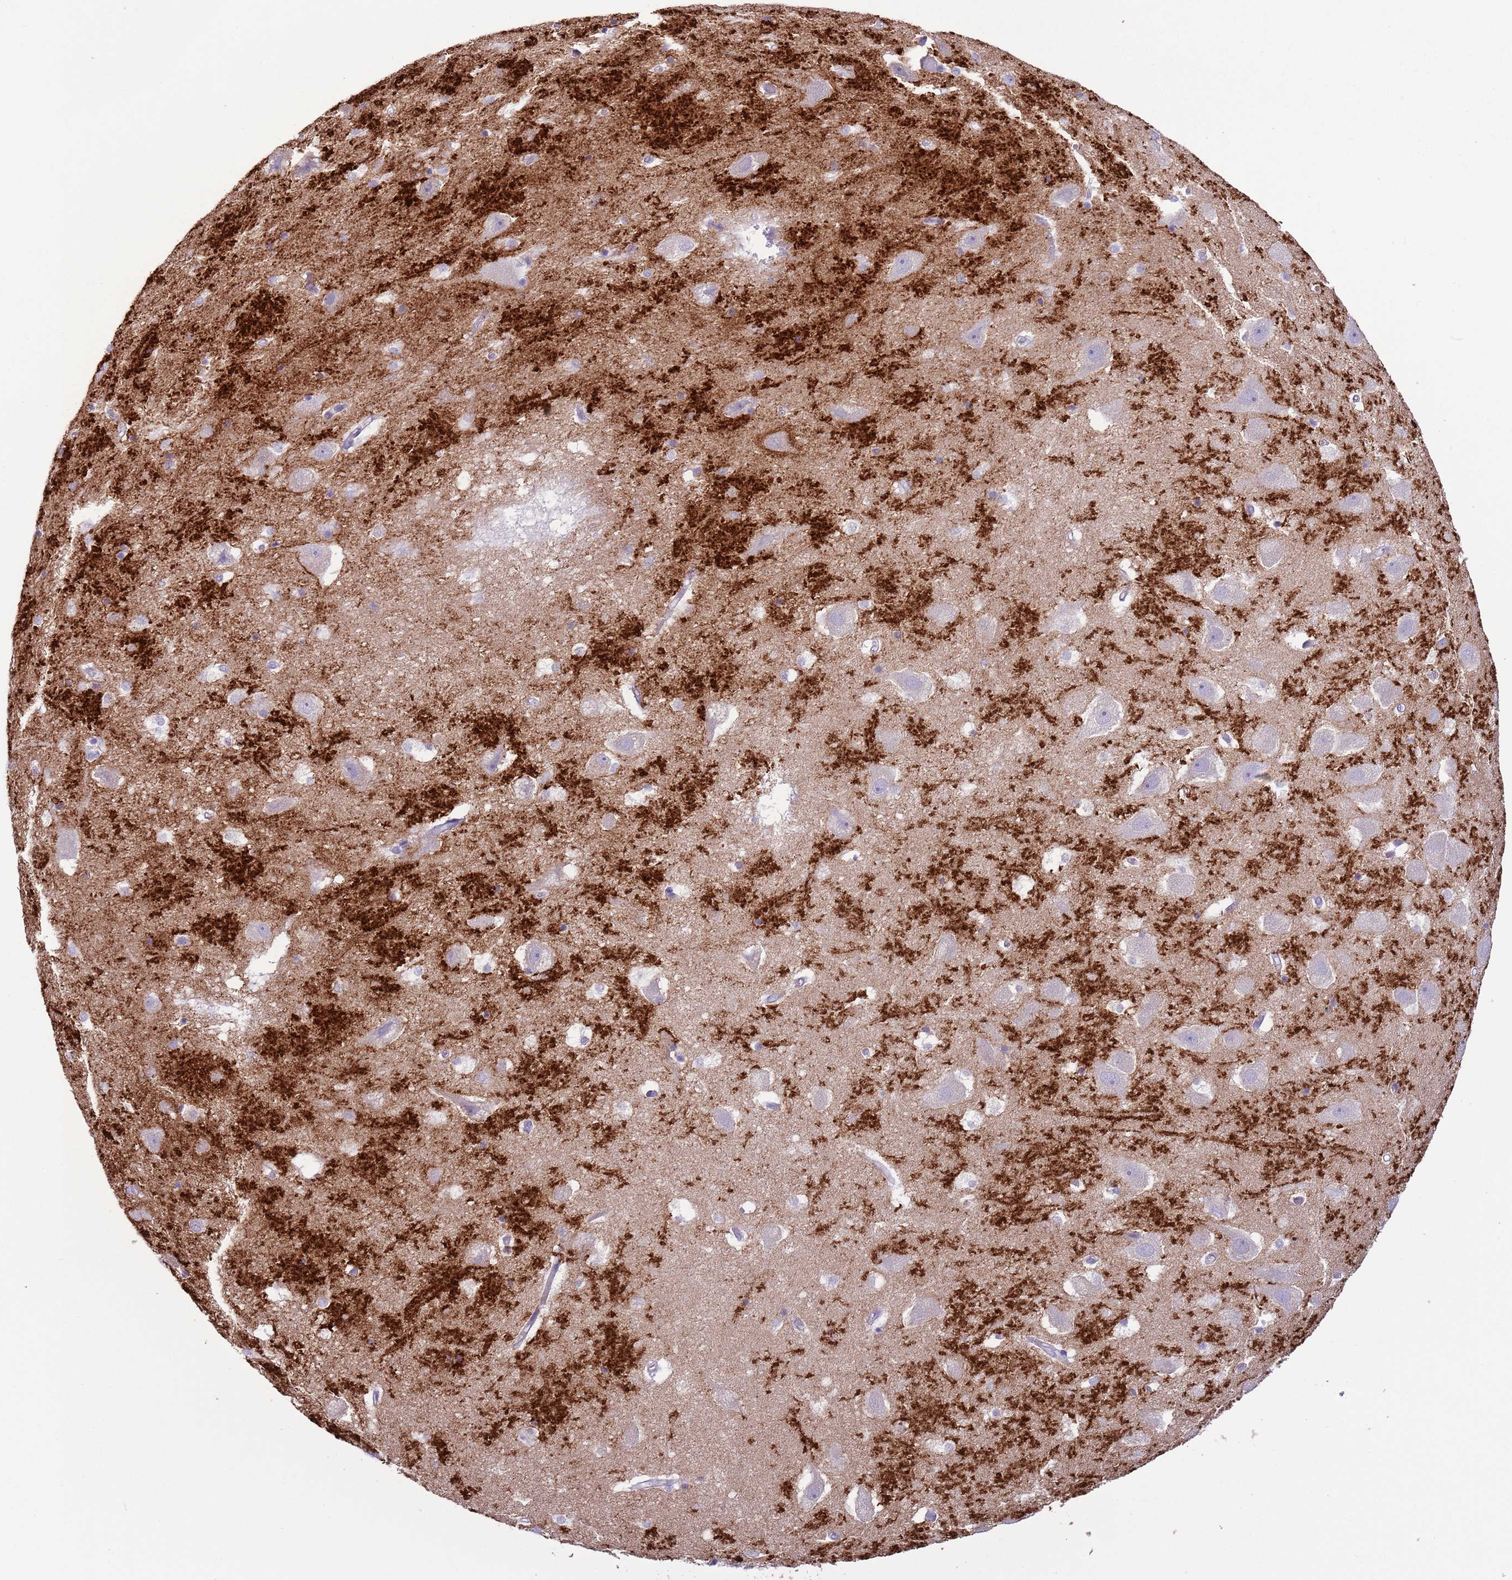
{"staining": {"intensity": "negative", "quantity": "none", "location": "none"}, "tissue": "hippocampus", "cell_type": "Glial cells", "image_type": "normal", "snomed": [{"axis": "morphology", "description": "Normal tissue, NOS"}, {"axis": "topography", "description": "Hippocampus"}], "caption": "IHC of normal human hippocampus reveals no staining in glial cells. The staining is performed using DAB (3,3'-diaminobenzidine) brown chromogen with nuclei counter-stained in using hematoxylin.", "gene": "SLC7A14", "patient": {"sex": "female", "age": 52}}